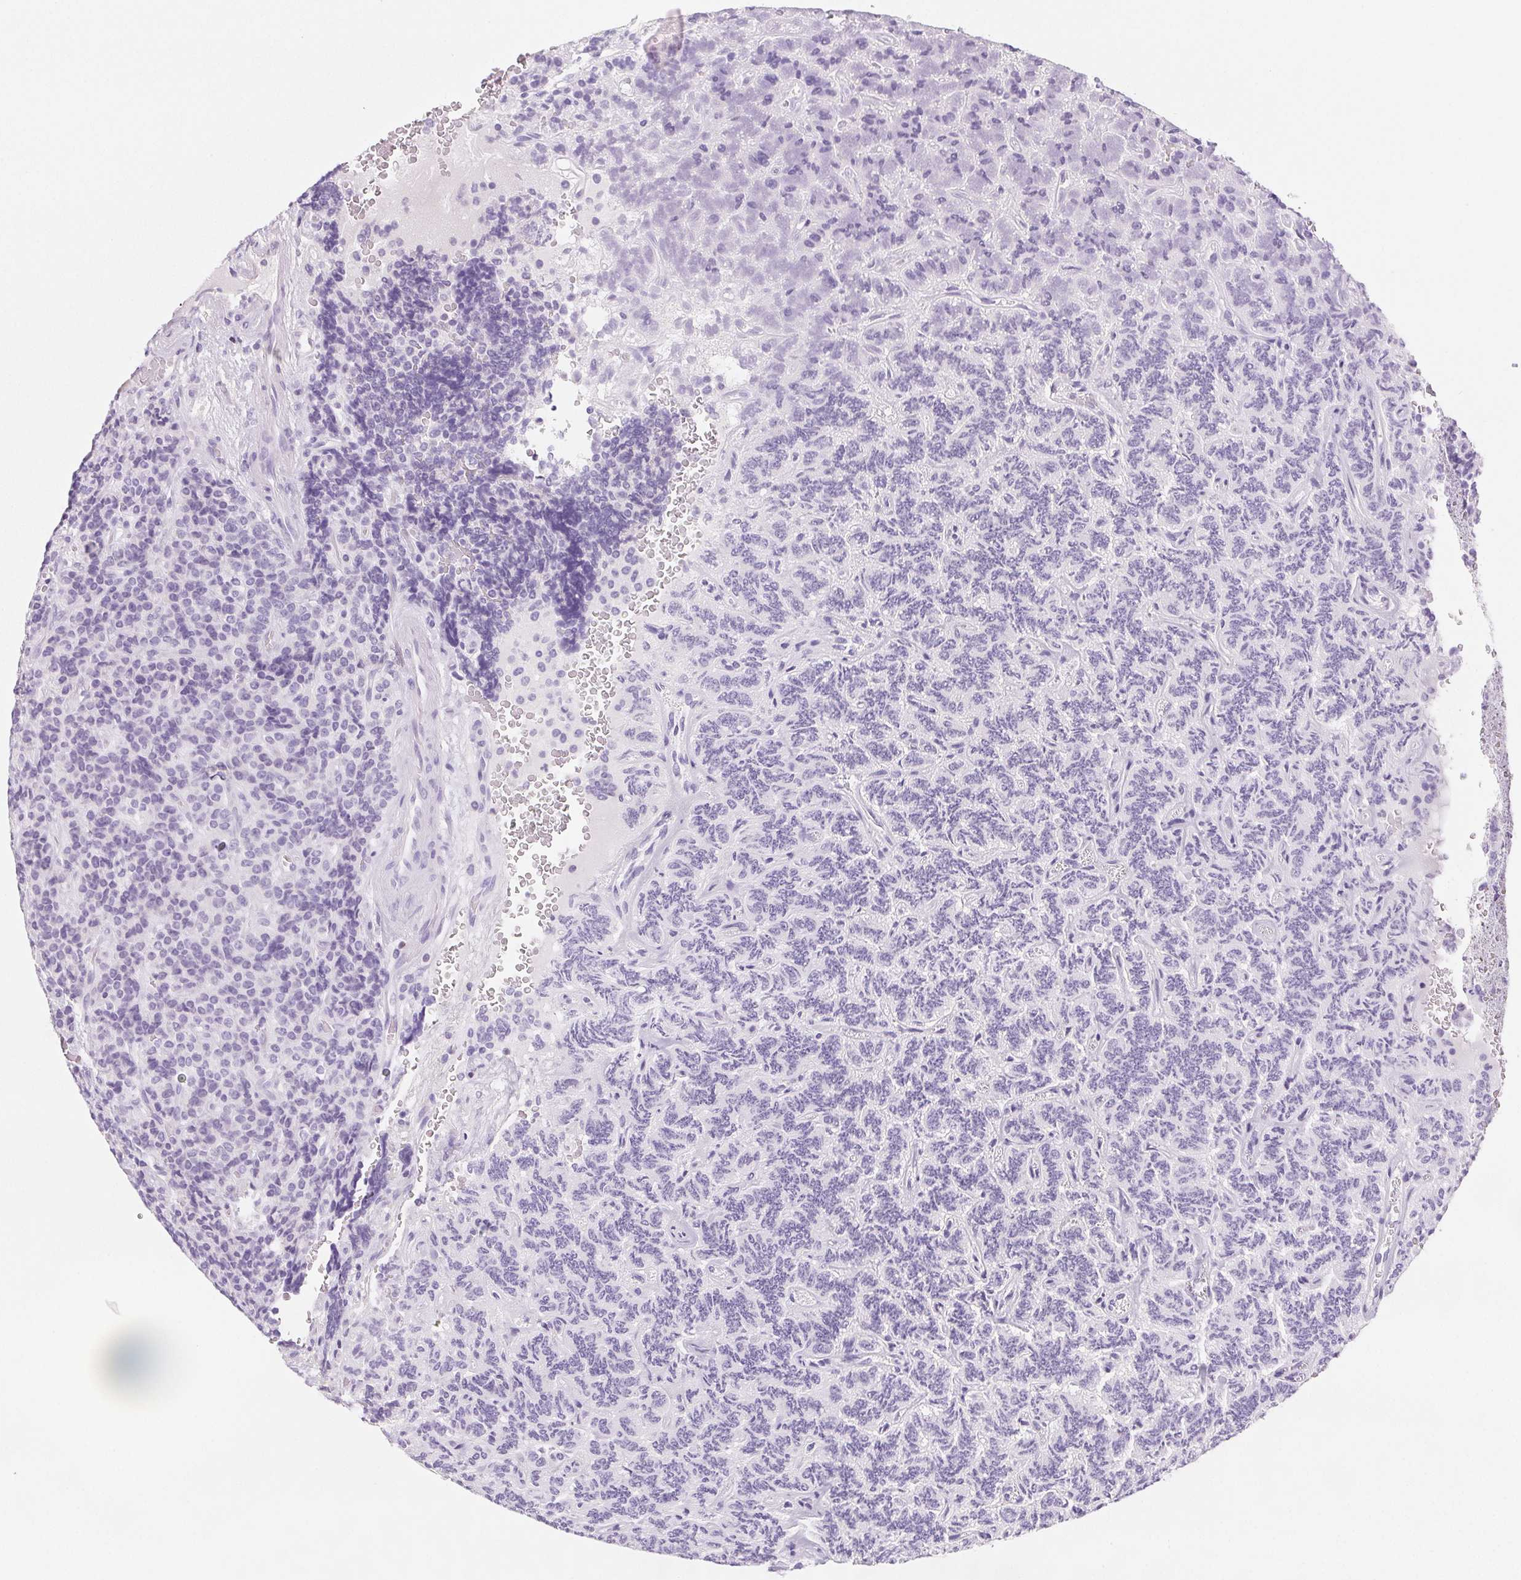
{"staining": {"intensity": "negative", "quantity": "none", "location": "none"}, "tissue": "carcinoid", "cell_type": "Tumor cells", "image_type": "cancer", "snomed": [{"axis": "morphology", "description": "Carcinoid, malignant, NOS"}, {"axis": "topography", "description": "Pancreas"}], "caption": "Image shows no significant protein expression in tumor cells of carcinoid (malignant).", "gene": "BEND2", "patient": {"sex": "male", "age": 36}}